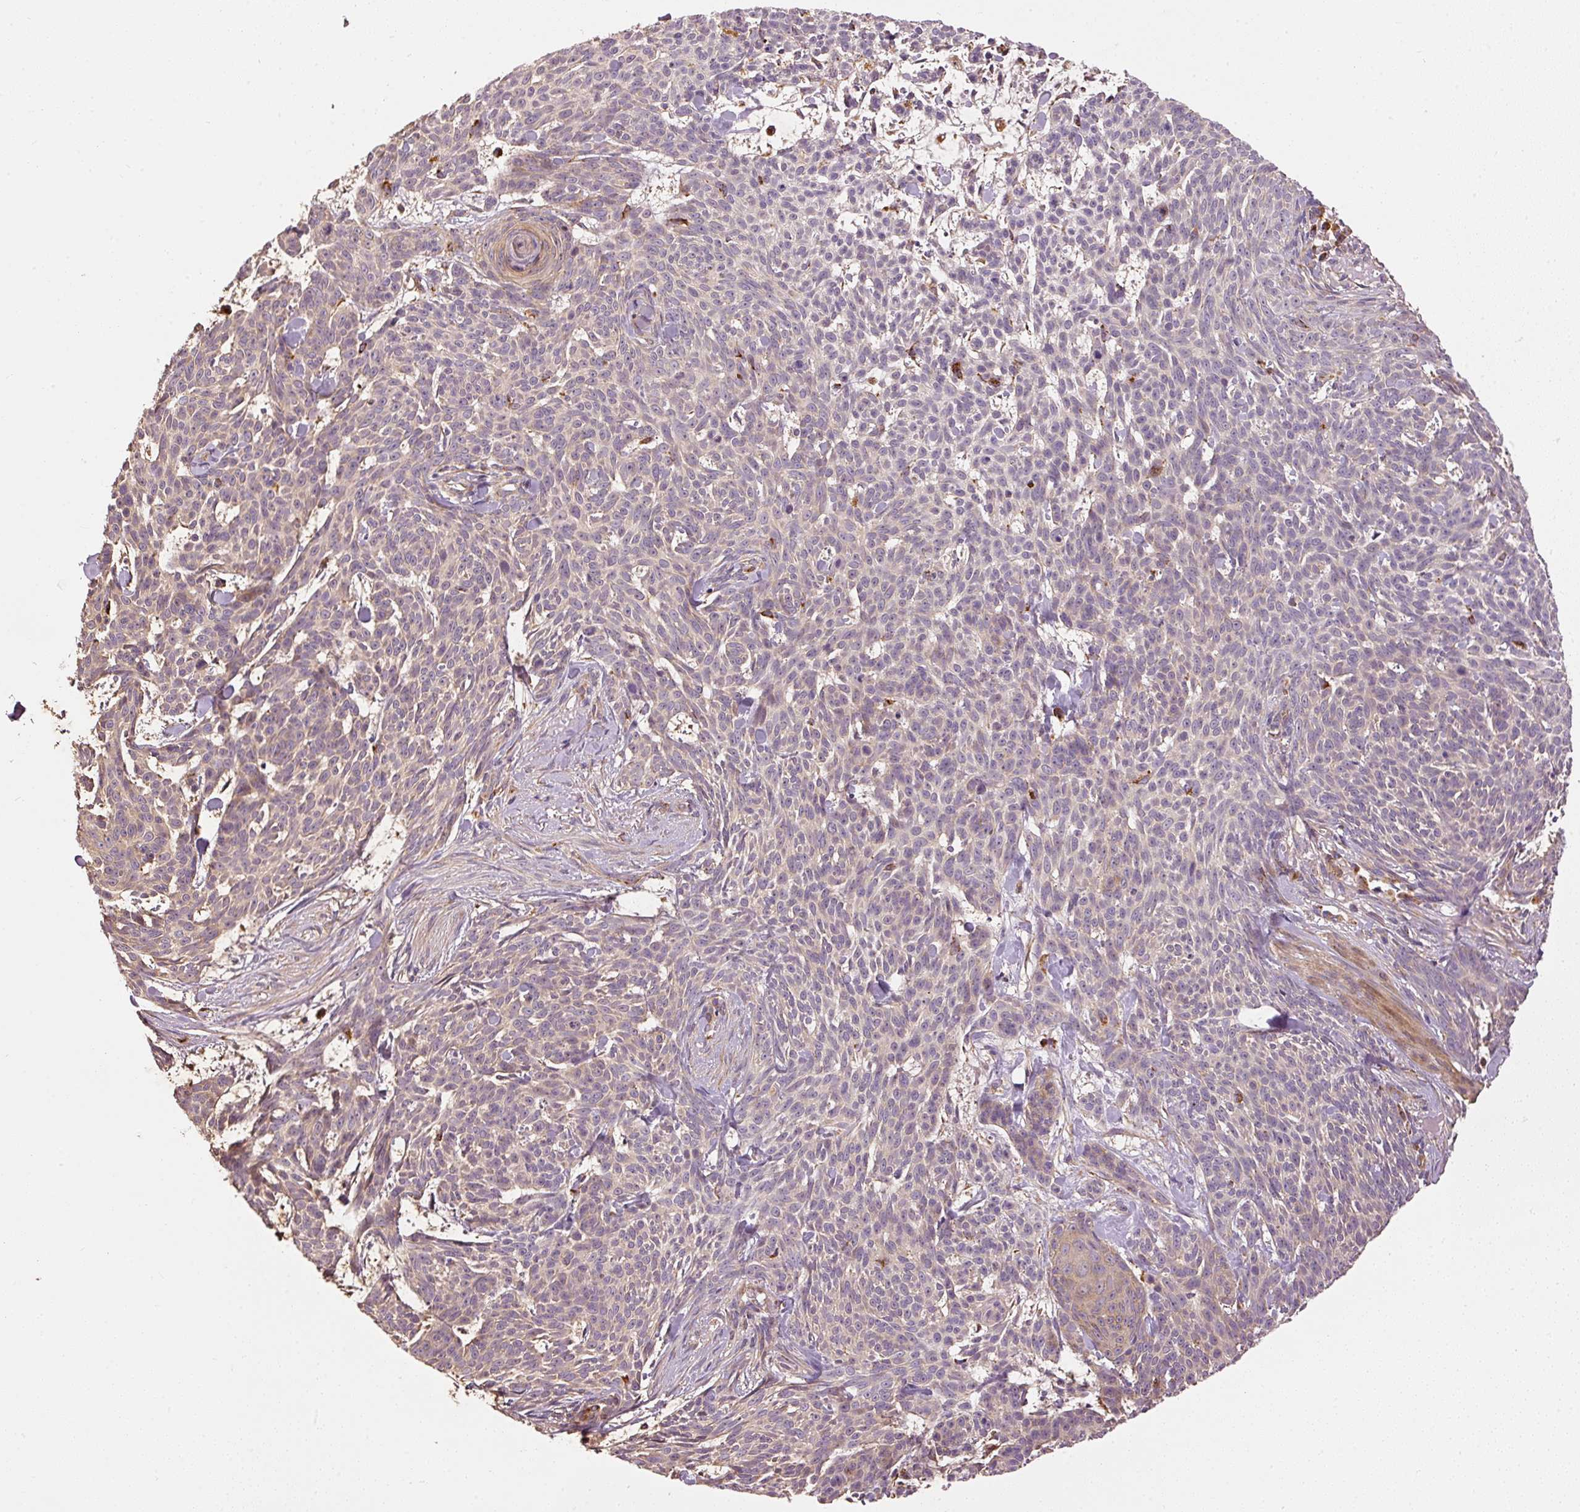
{"staining": {"intensity": "weak", "quantity": "<25%", "location": "cytoplasmic/membranous"}, "tissue": "skin cancer", "cell_type": "Tumor cells", "image_type": "cancer", "snomed": [{"axis": "morphology", "description": "Basal cell carcinoma"}, {"axis": "topography", "description": "Skin"}], "caption": "Immunohistochemistry (IHC) image of neoplastic tissue: human basal cell carcinoma (skin) stained with DAB (3,3'-diaminobenzidine) exhibits no significant protein expression in tumor cells.", "gene": "MTHFD1L", "patient": {"sex": "female", "age": 93}}